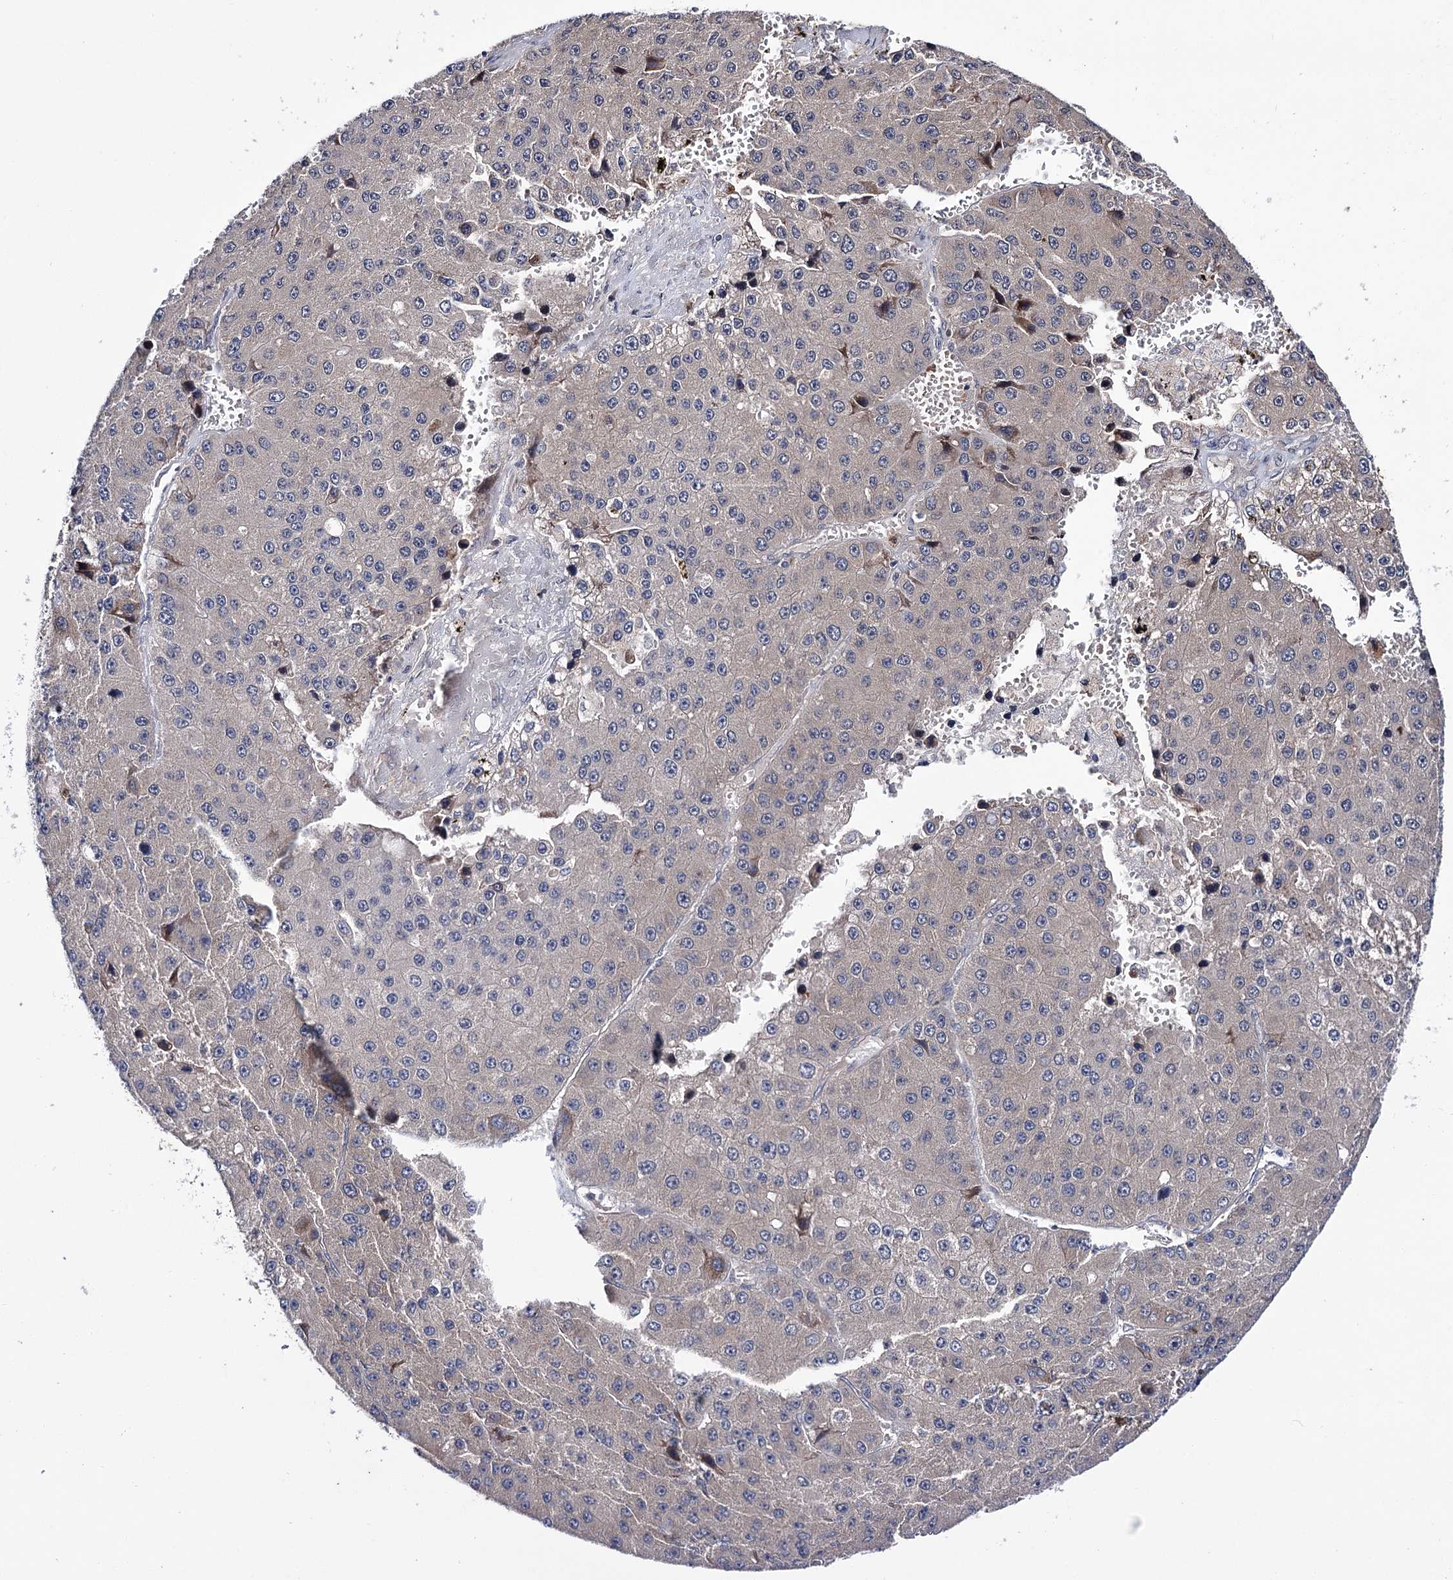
{"staining": {"intensity": "negative", "quantity": "none", "location": "none"}, "tissue": "liver cancer", "cell_type": "Tumor cells", "image_type": "cancer", "snomed": [{"axis": "morphology", "description": "Carcinoma, Hepatocellular, NOS"}, {"axis": "topography", "description": "Liver"}], "caption": "Immunohistochemistry (IHC) histopathology image of neoplastic tissue: human hepatocellular carcinoma (liver) stained with DAB (3,3'-diaminobenzidine) displays no significant protein expression in tumor cells.", "gene": "PTPN3", "patient": {"sex": "female", "age": 73}}